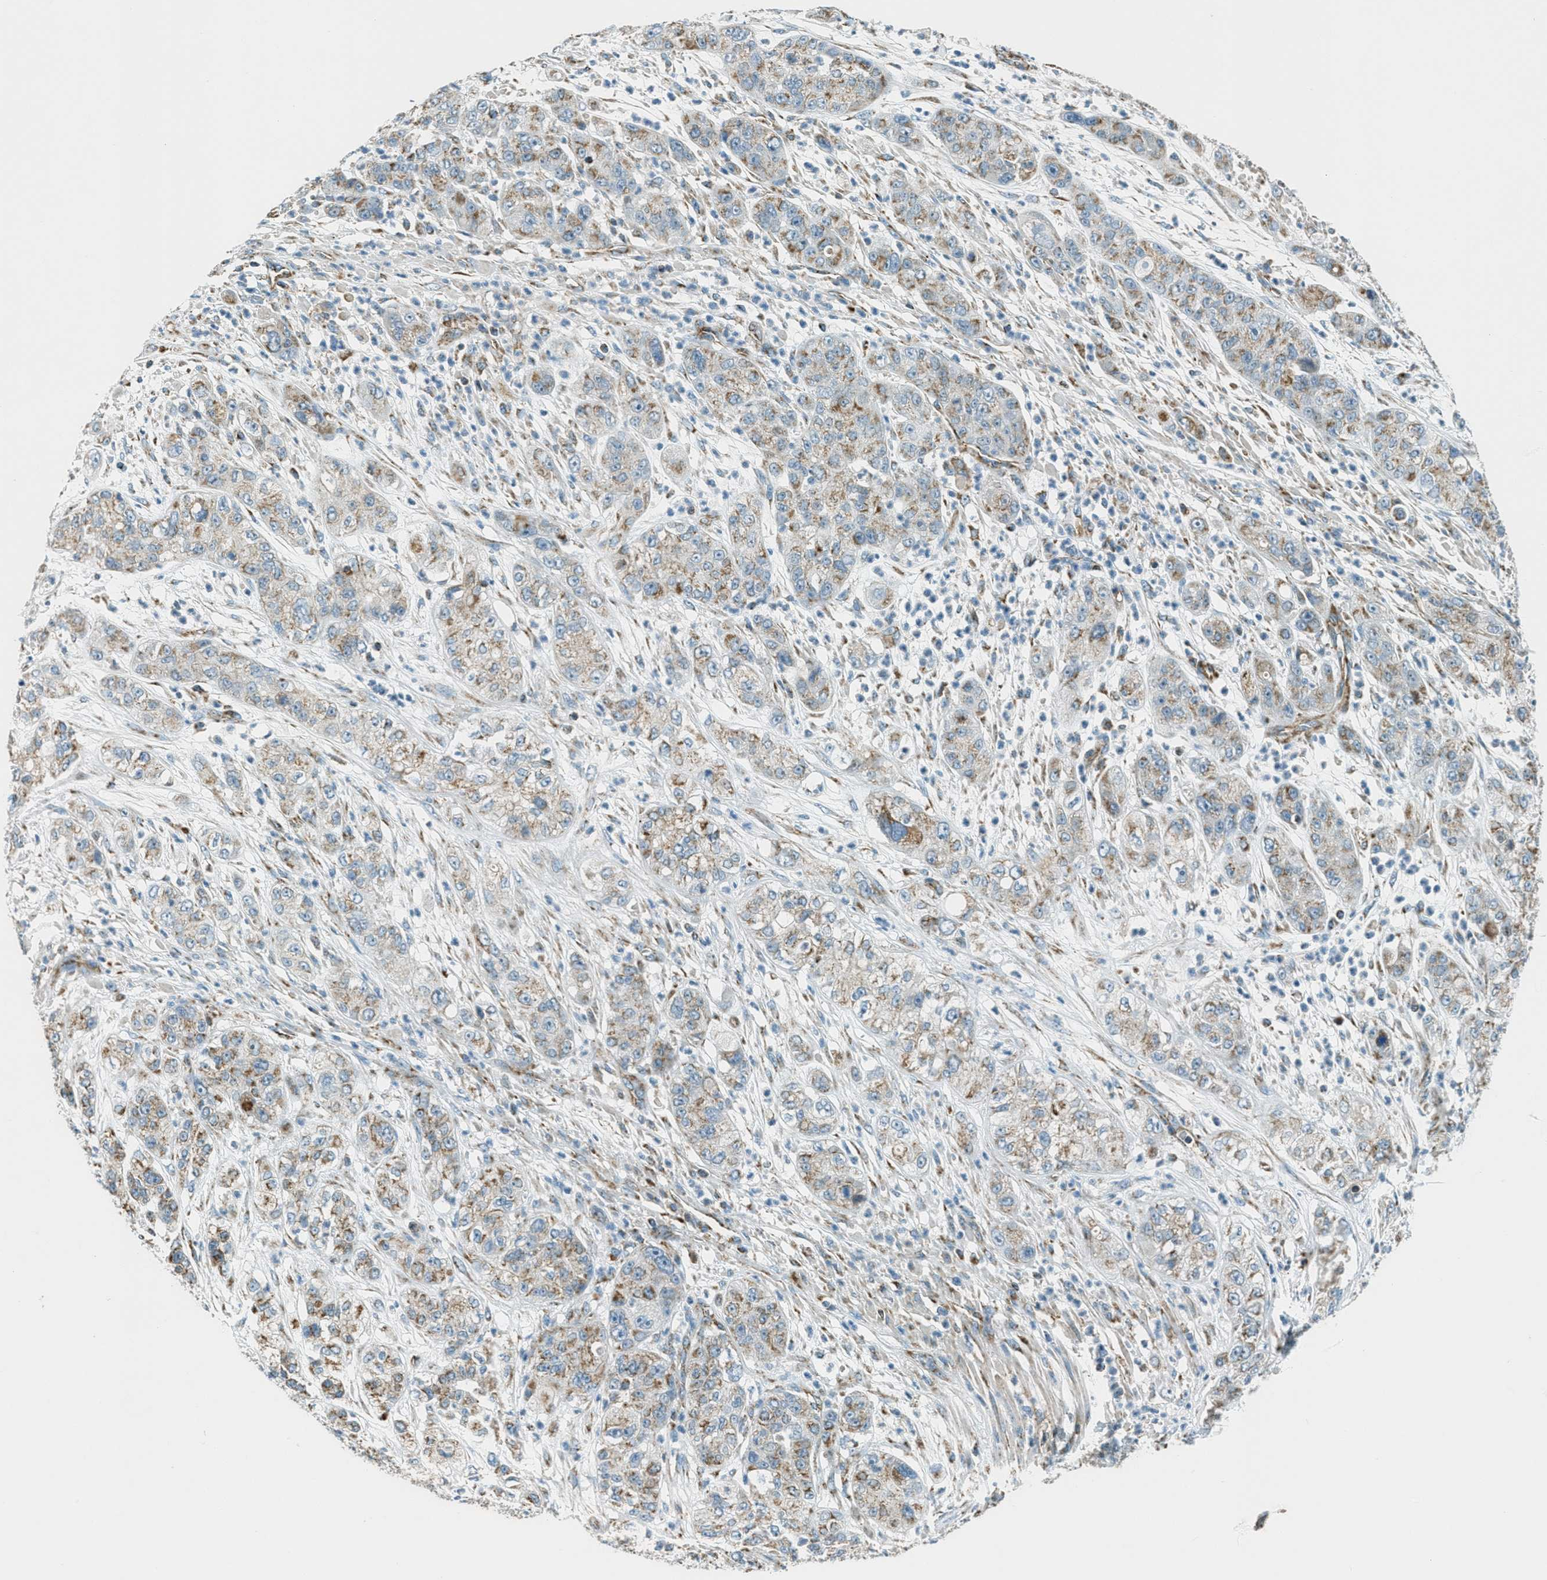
{"staining": {"intensity": "weak", "quantity": ">75%", "location": "cytoplasmic/membranous"}, "tissue": "pancreatic cancer", "cell_type": "Tumor cells", "image_type": "cancer", "snomed": [{"axis": "morphology", "description": "Adenocarcinoma, NOS"}, {"axis": "topography", "description": "Pancreas"}], "caption": "Immunohistochemical staining of pancreatic adenocarcinoma displays low levels of weak cytoplasmic/membranous expression in about >75% of tumor cells.", "gene": "CHST15", "patient": {"sex": "female", "age": 78}}